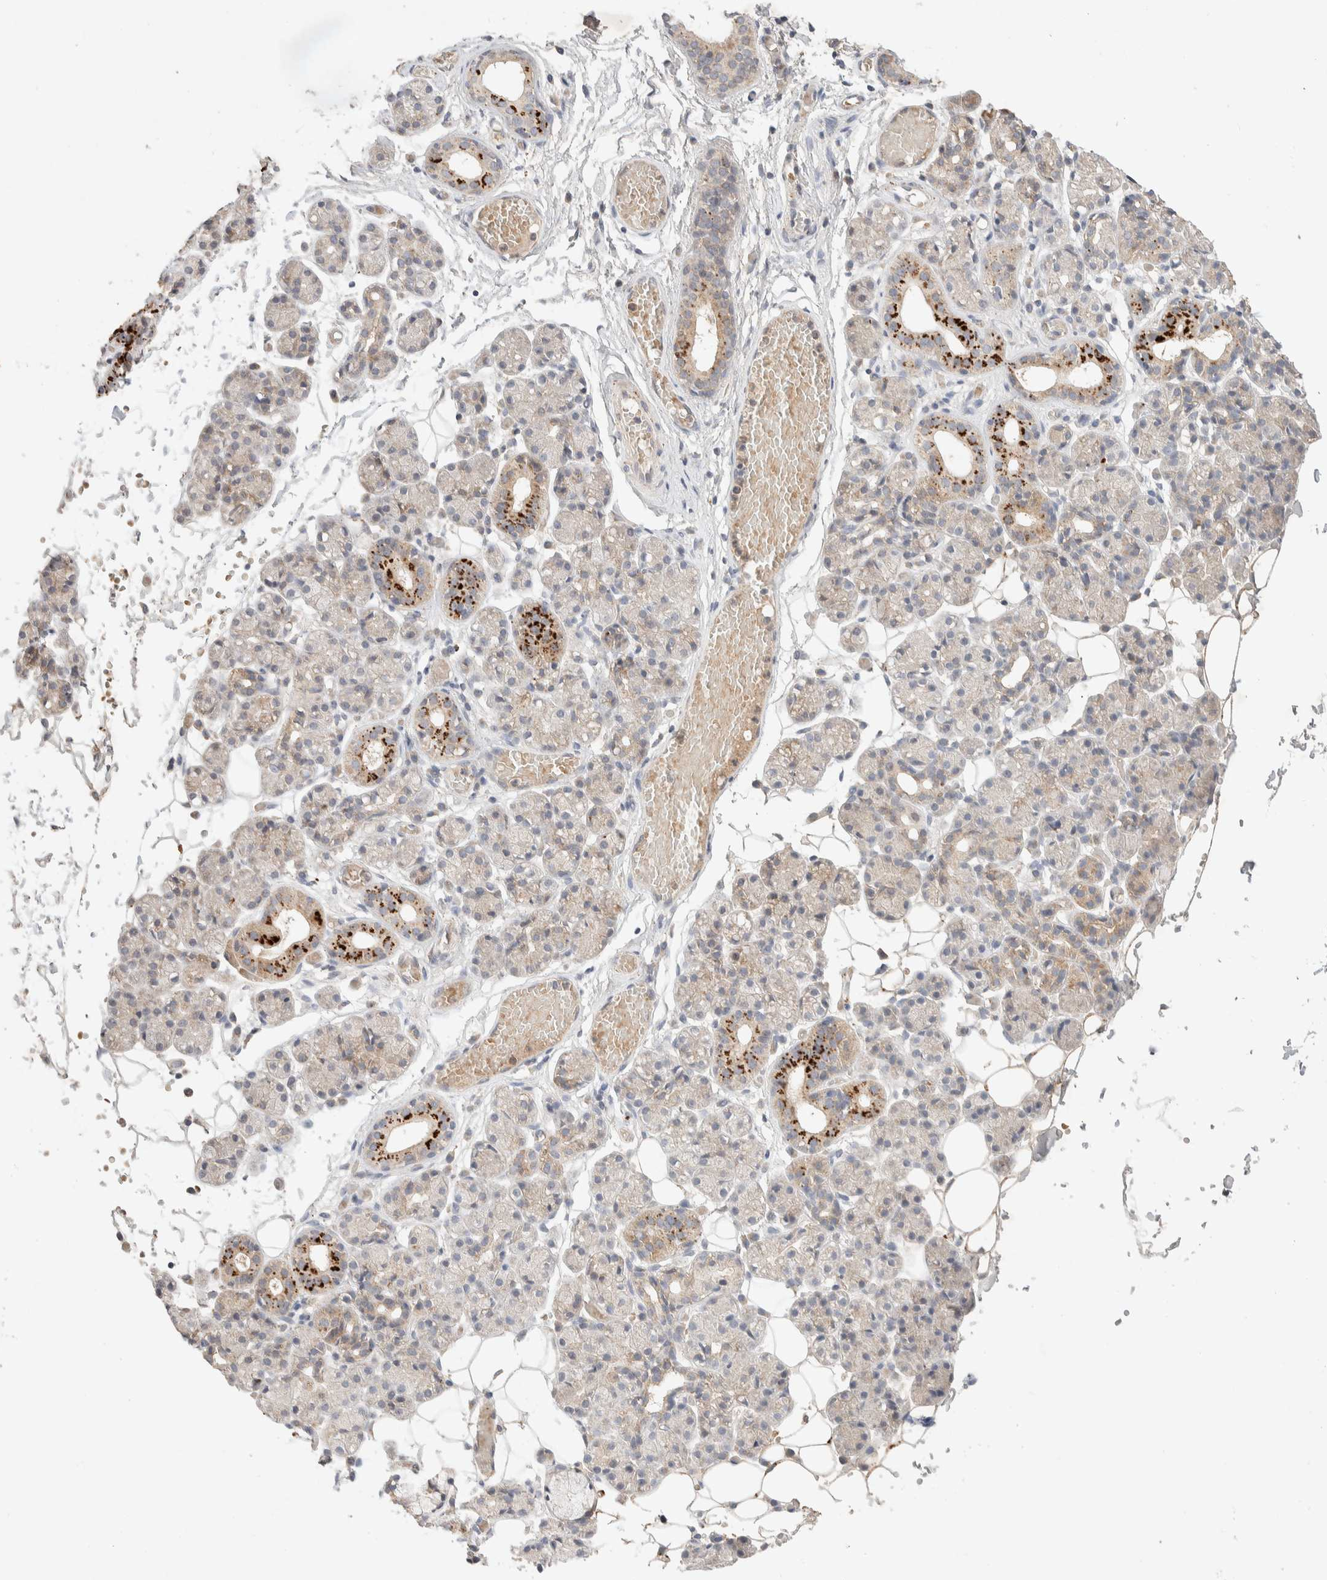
{"staining": {"intensity": "strong", "quantity": "<25%", "location": "cytoplasmic/membranous"}, "tissue": "salivary gland", "cell_type": "Glandular cells", "image_type": "normal", "snomed": [{"axis": "morphology", "description": "Normal tissue, NOS"}, {"axis": "topography", "description": "Salivary gland"}], "caption": "This histopathology image demonstrates immunohistochemistry staining of benign human salivary gland, with medium strong cytoplasmic/membranous staining in approximately <25% of glandular cells.", "gene": "GNAI1", "patient": {"sex": "male", "age": 63}}